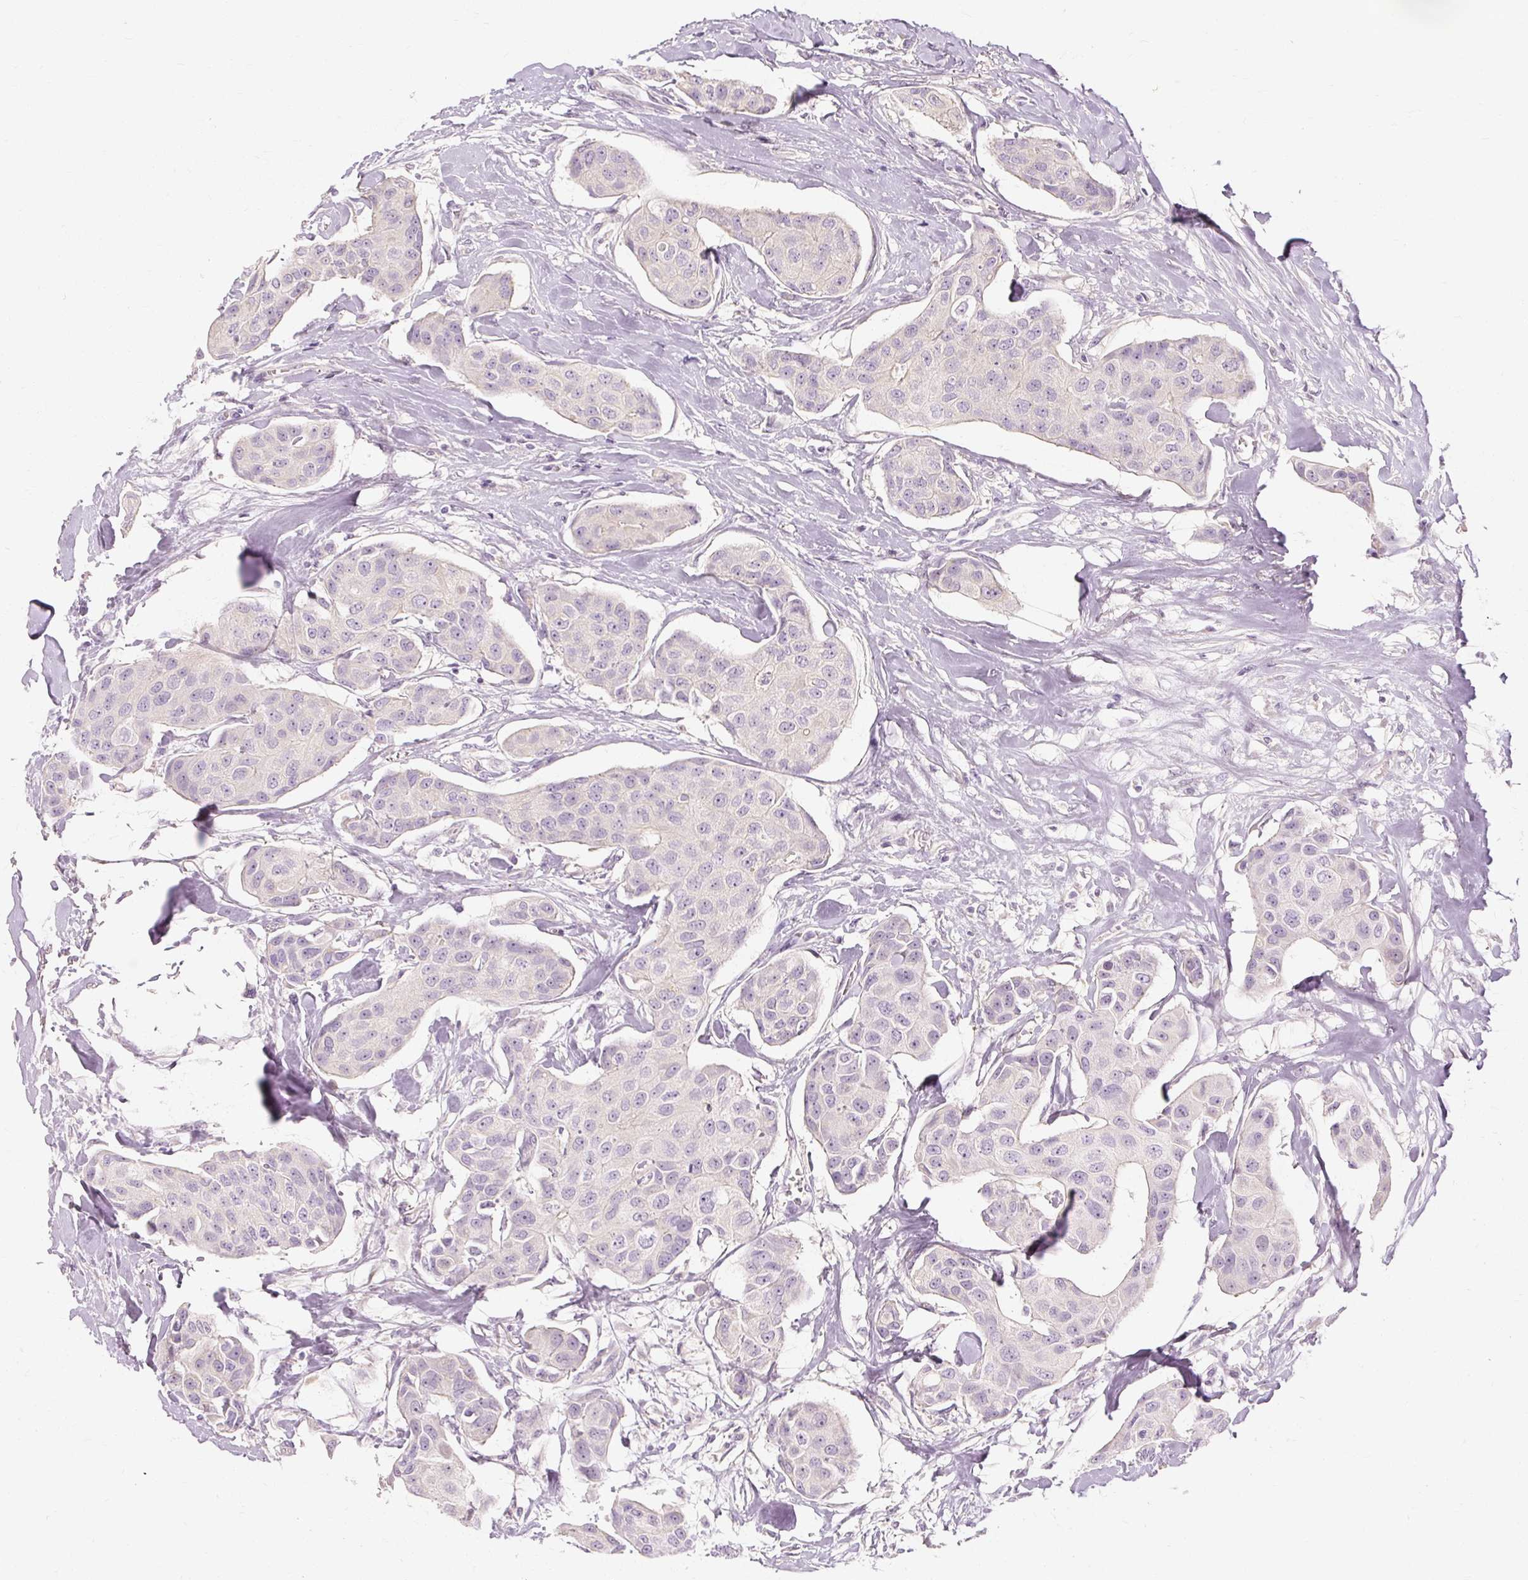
{"staining": {"intensity": "negative", "quantity": "none", "location": "none"}, "tissue": "breast cancer", "cell_type": "Tumor cells", "image_type": "cancer", "snomed": [{"axis": "morphology", "description": "Duct carcinoma"}, {"axis": "topography", "description": "Breast"}, {"axis": "topography", "description": "Lymph node"}], "caption": "High magnification brightfield microscopy of breast cancer (intraductal carcinoma) stained with DAB (3,3'-diaminobenzidine) (brown) and counterstained with hematoxylin (blue): tumor cells show no significant staining.", "gene": "CAPN3", "patient": {"sex": "female", "age": 80}}